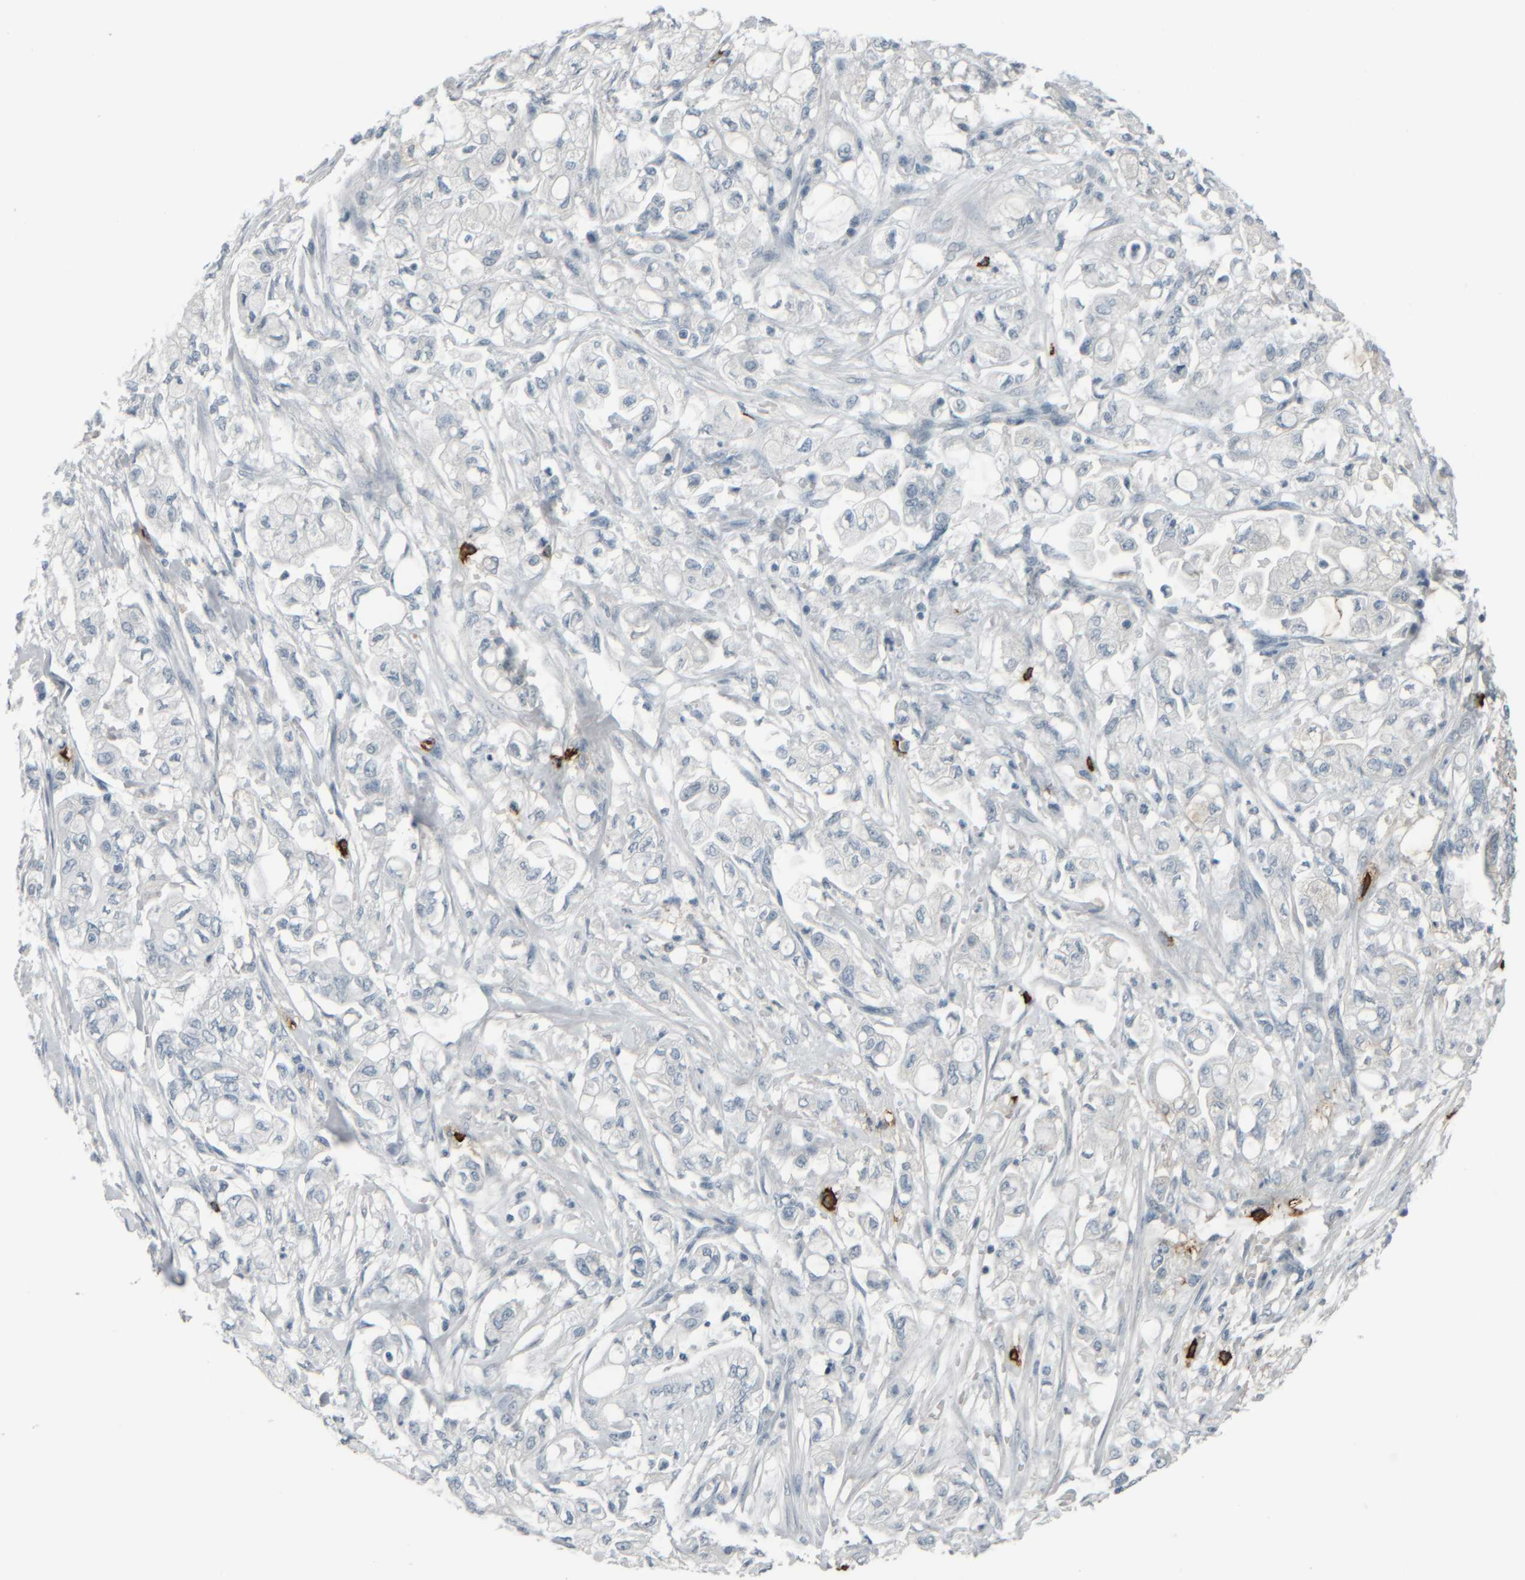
{"staining": {"intensity": "negative", "quantity": "none", "location": "none"}, "tissue": "pancreatic cancer", "cell_type": "Tumor cells", "image_type": "cancer", "snomed": [{"axis": "morphology", "description": "Adenocarcinoma, NOS"}, {"axis": "topography", "description": "Pancreas"}], "caption": "The photomicrograph demonstrates no significant staining in tumor cells of pancreatic adenocarcinoma. Nuclei are stained in blue.", "gene": "TPSAB1", "patient": {"sex": "male", "age": 79}}